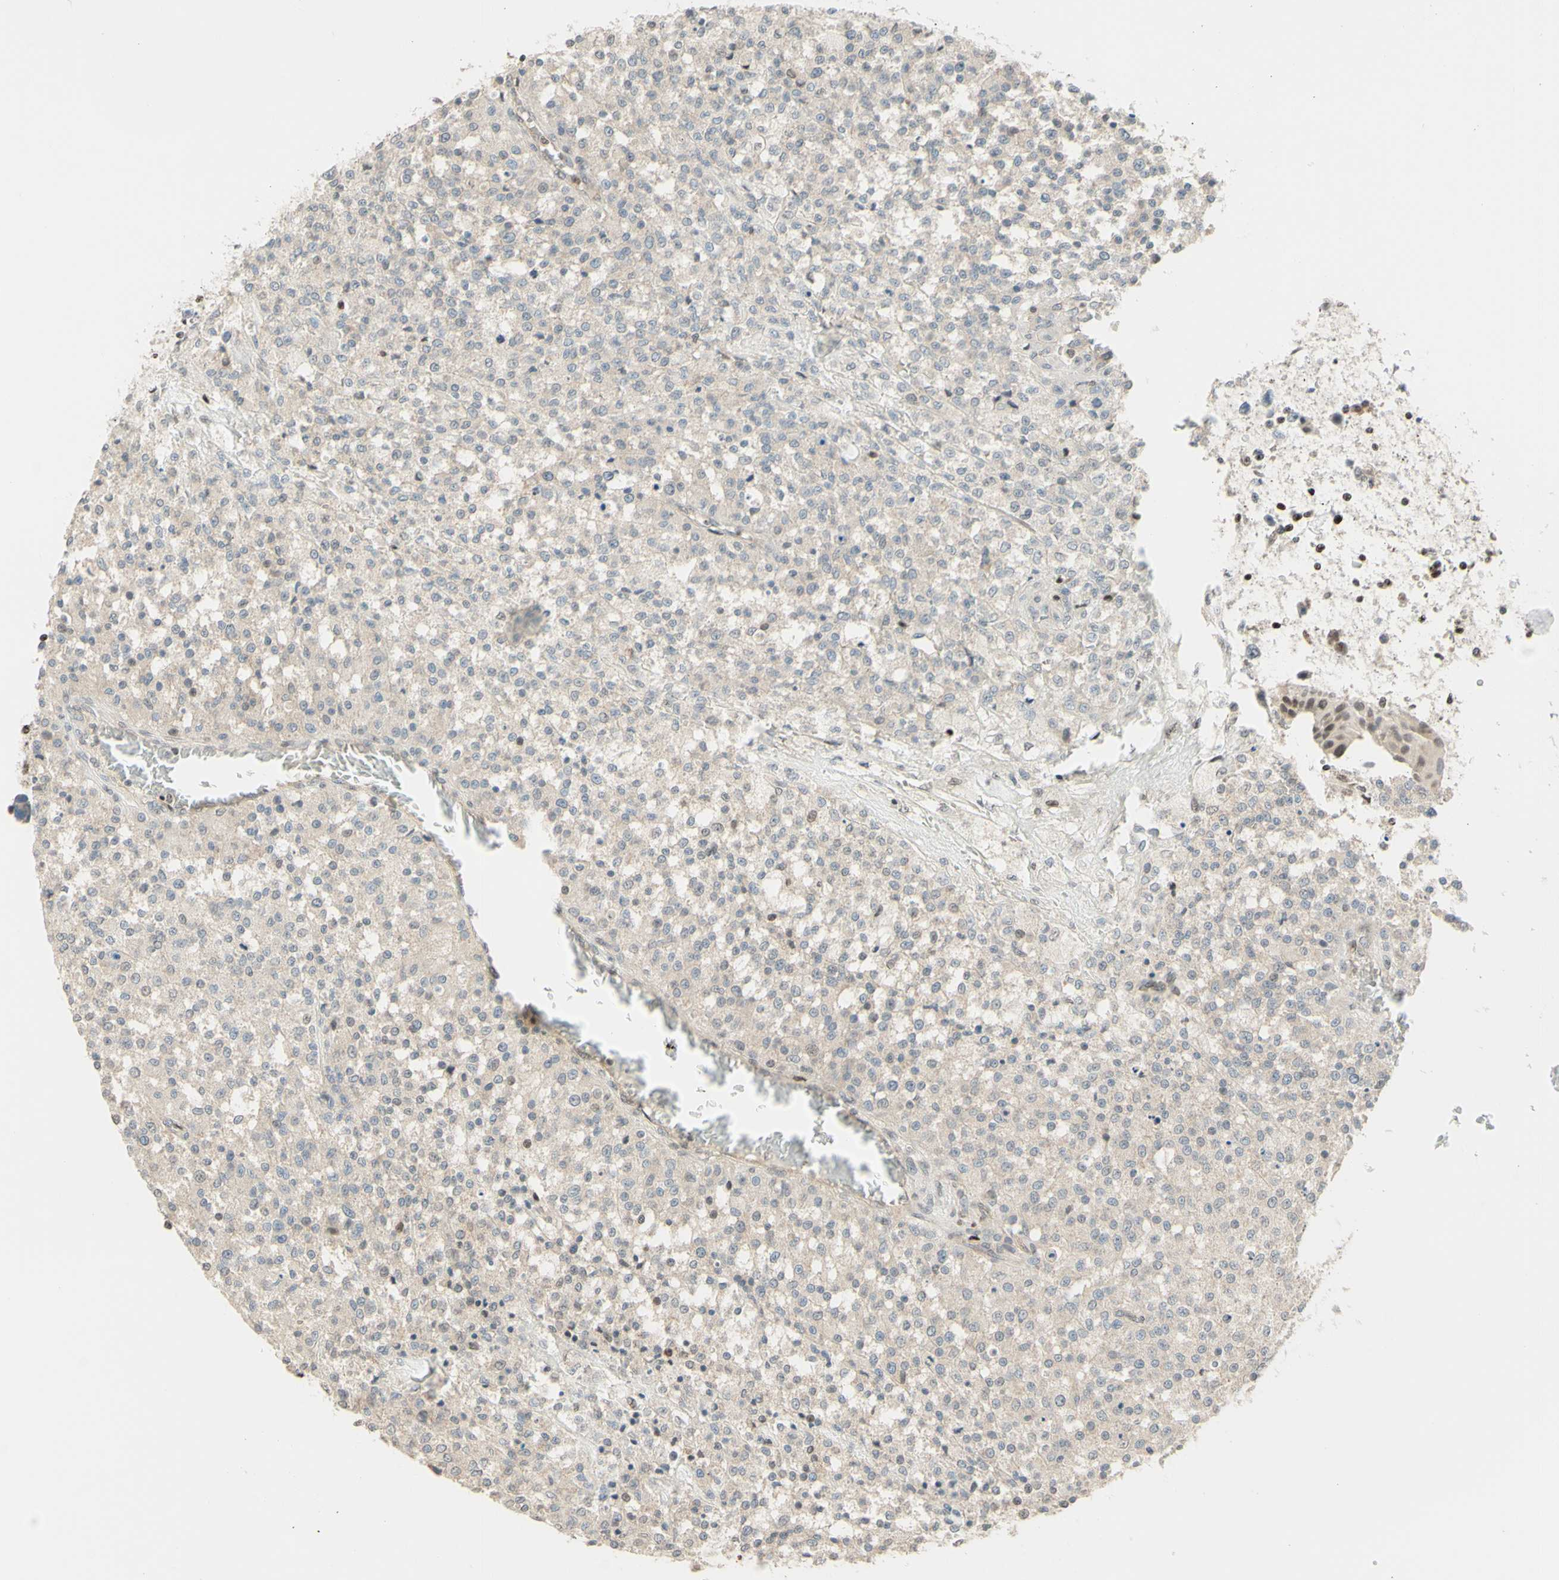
{"staining": {"intensity": "weak", "quantity": ">75%", "location": "cytoplasmic/membranous"}, "tissue": "testis cancer", "cell_type": "Tumor cells", "image_type": "cancer", "snomed": [{"axis": "morphology", "description": "Seminoma, NOS"}, {"axis": "topography", "description": "Testis"}], "caption": "About >75% of tumor cells in human testis seminoma exhibit weak cytoplasmic/membranous protein staining as visualized by brown immunohistochemical staining.", "gene": "CDKL5", "patient": {"sex": "male", "age": 59}}